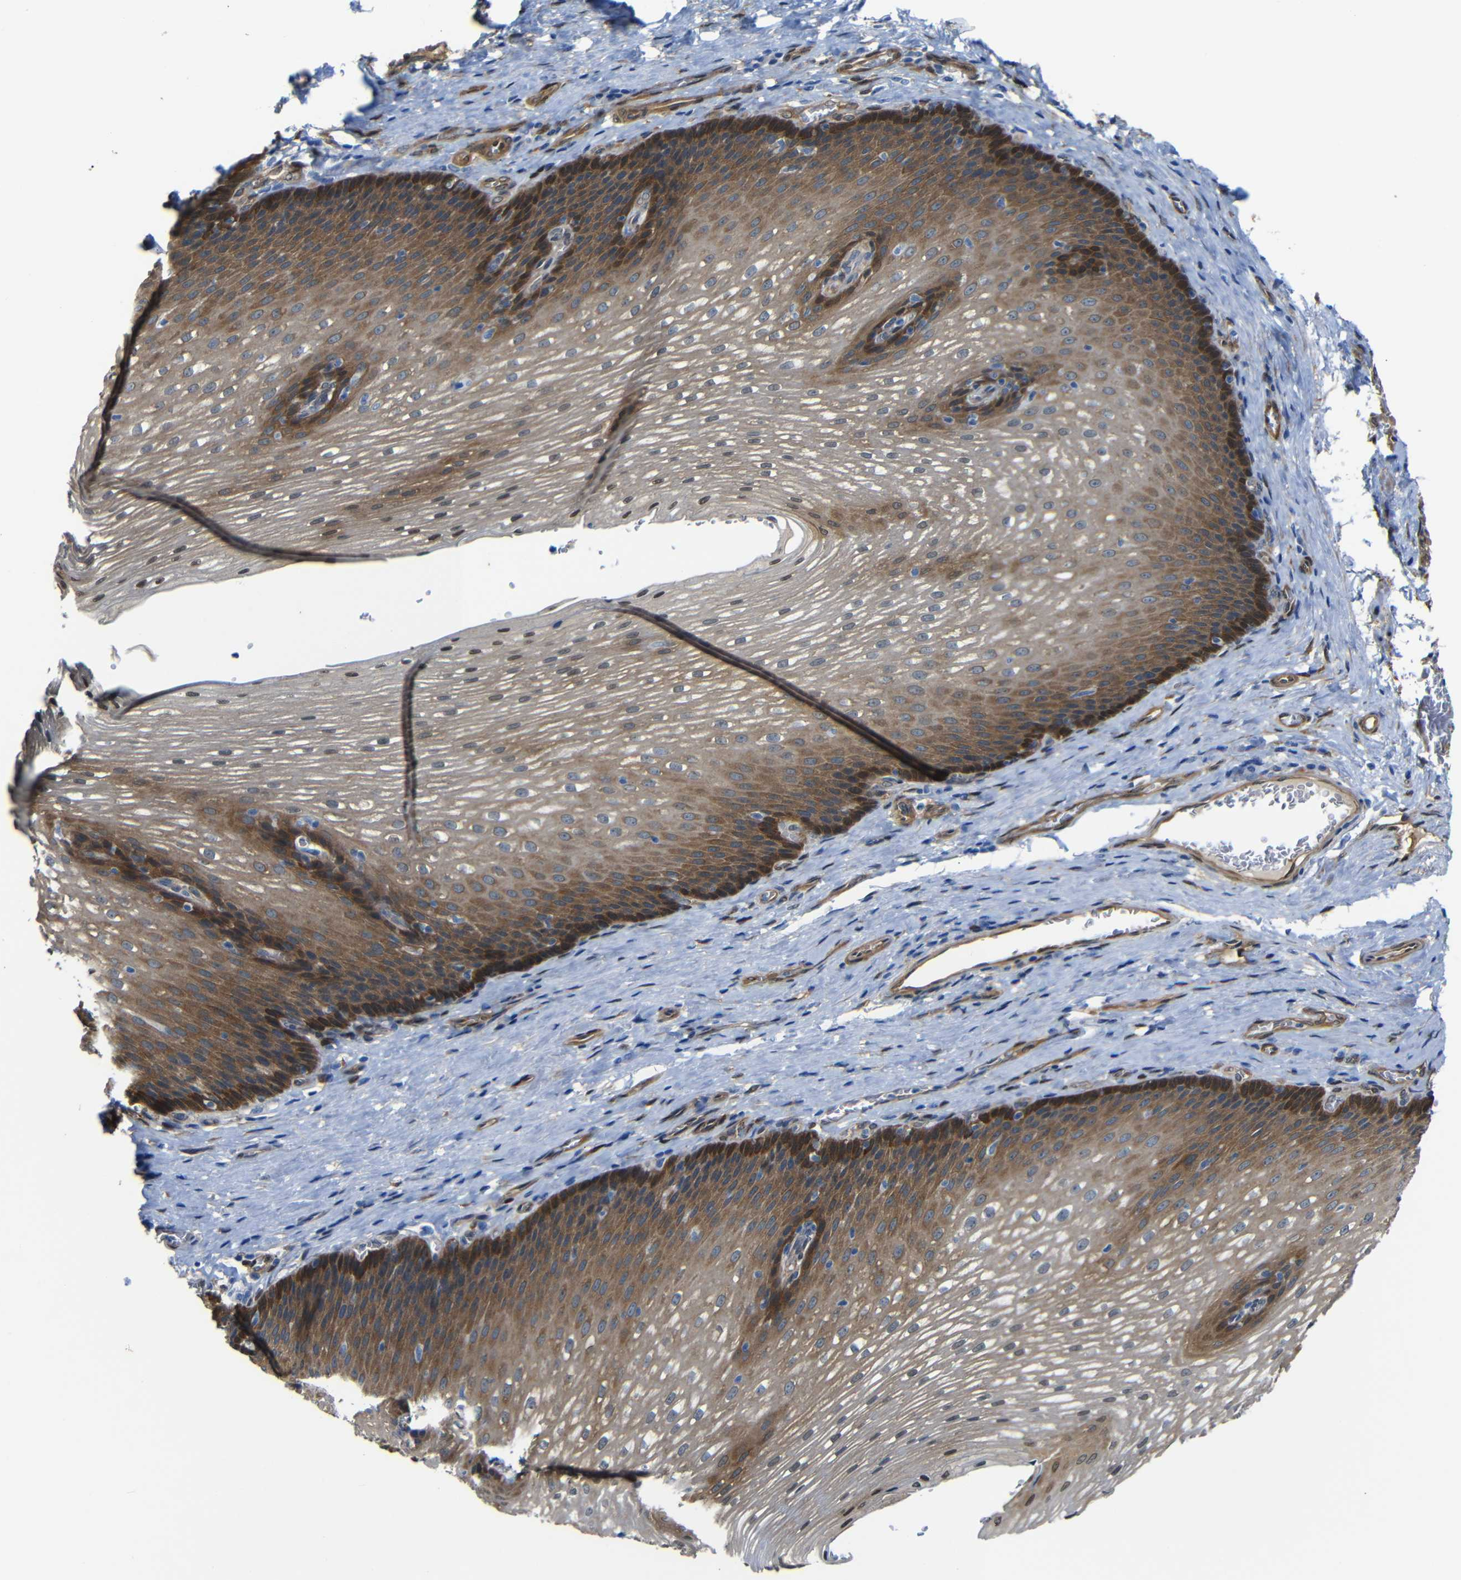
{"staining": {"intensity": "strong", "quantity": ">75%", "location": "cytoplasmic/membranous"}, "tissue": "esophagus", "cell_type": "Squamous epithelial cells", "image_type": "normal", "snomed": [{"axis": "morphology", "description": "Normal tissue, NOS"}, {"axis": "topography", "description": "Esophagus"}], "caption": "Immunohistochemistry (DAB) staining of unremarkable human esophagus demonstrates strong cytoplasmic/membranous protein positivity in about >75% of squamous epithelial cells.", "gene": "YAP1", "patient": {"sex": "male", "age": 48}}